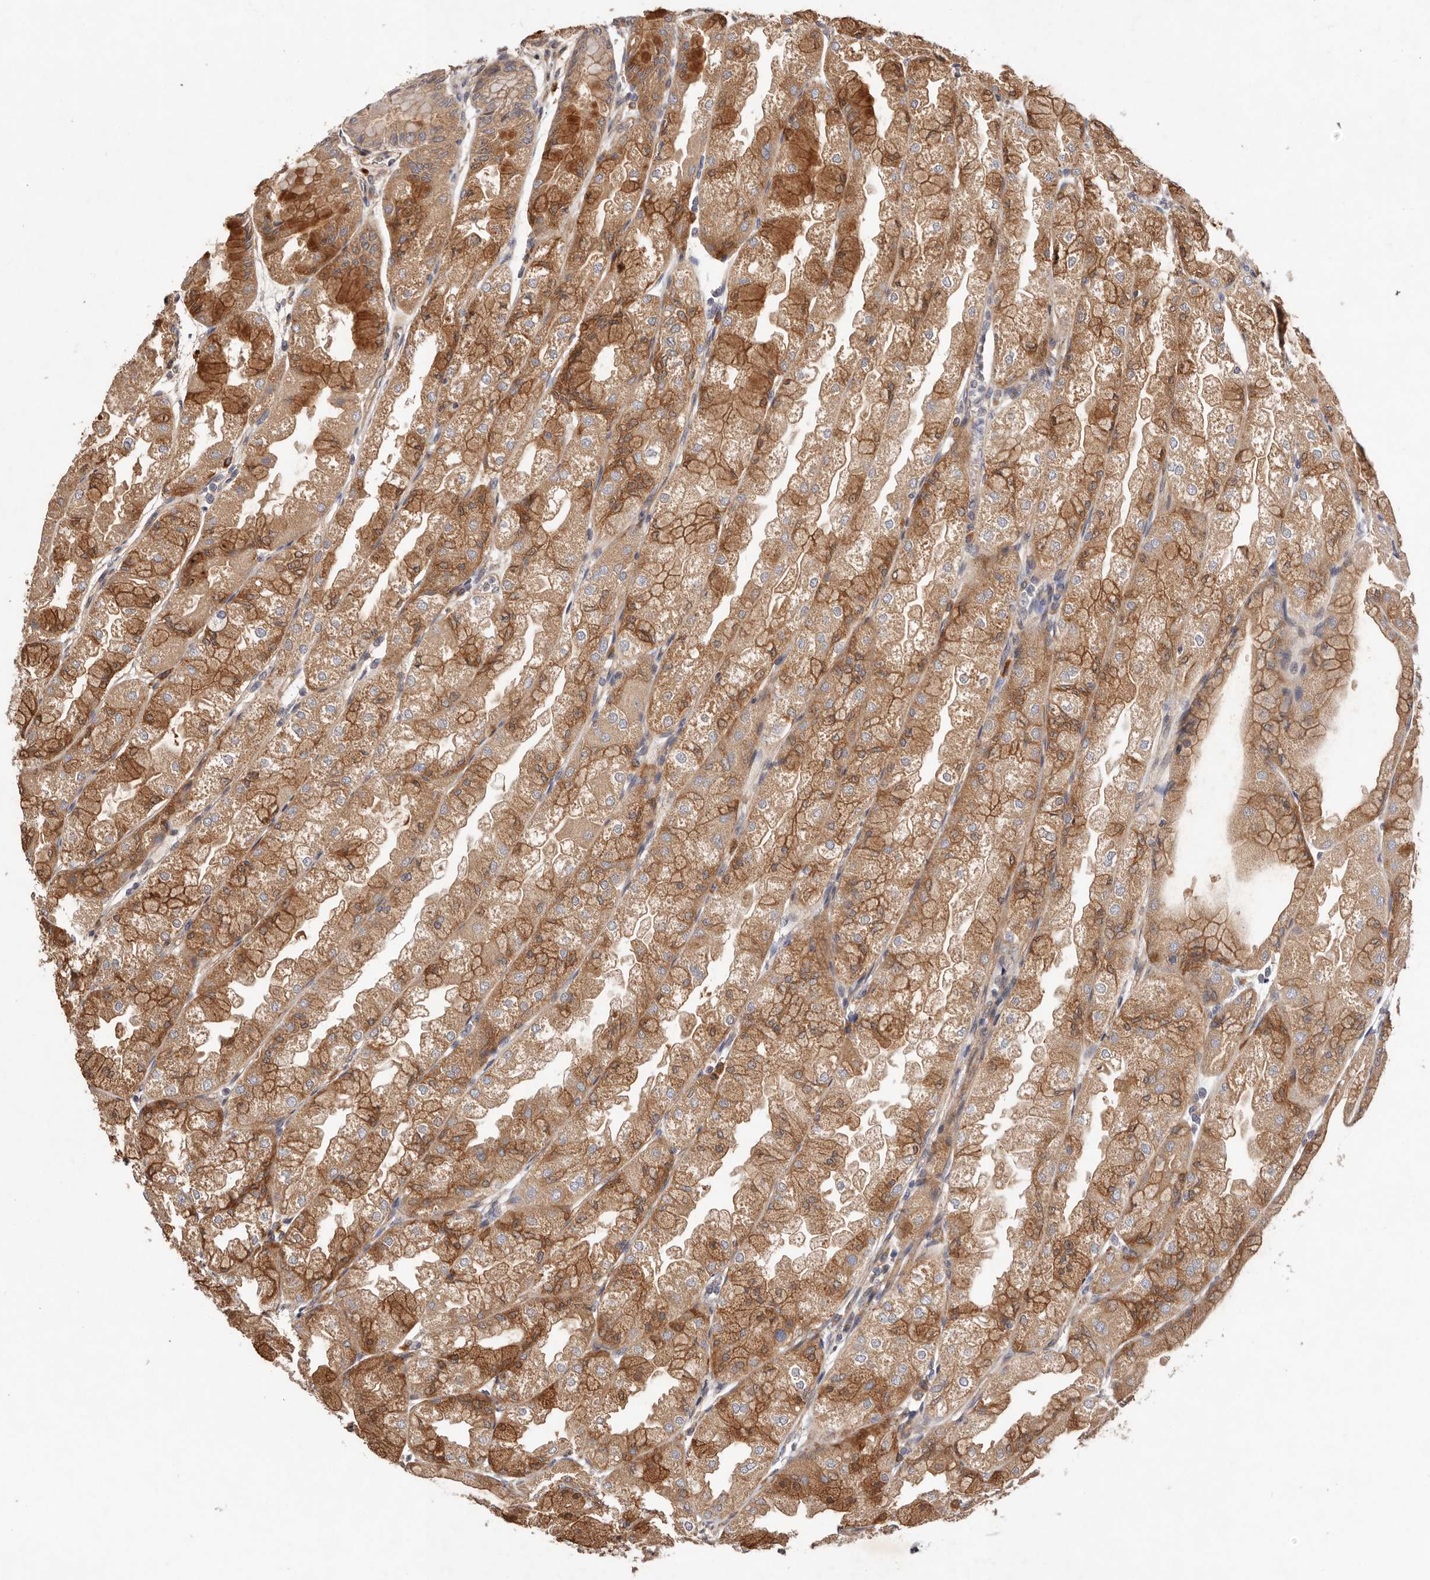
{"staining": {"intensity": "moderate", "quantity": ">75%", "location": "cytoplasmic/membranous"}, "tissue": "stomach", "cell_type": "Glandular cells", "image_type": "normal", "snomed": [{"axis": "morphology", "description": "Normal tissue, NOS"}, {"axis": "topography", "description": "Stomach, upper"}], "caption": "A brown stain labels moderate cytoplasmic/membranous positivity of a protein in glandular cells of unremarkable human stomach.", "gene": "MACF1", "patient": {"sex": "male", "age": 47}}